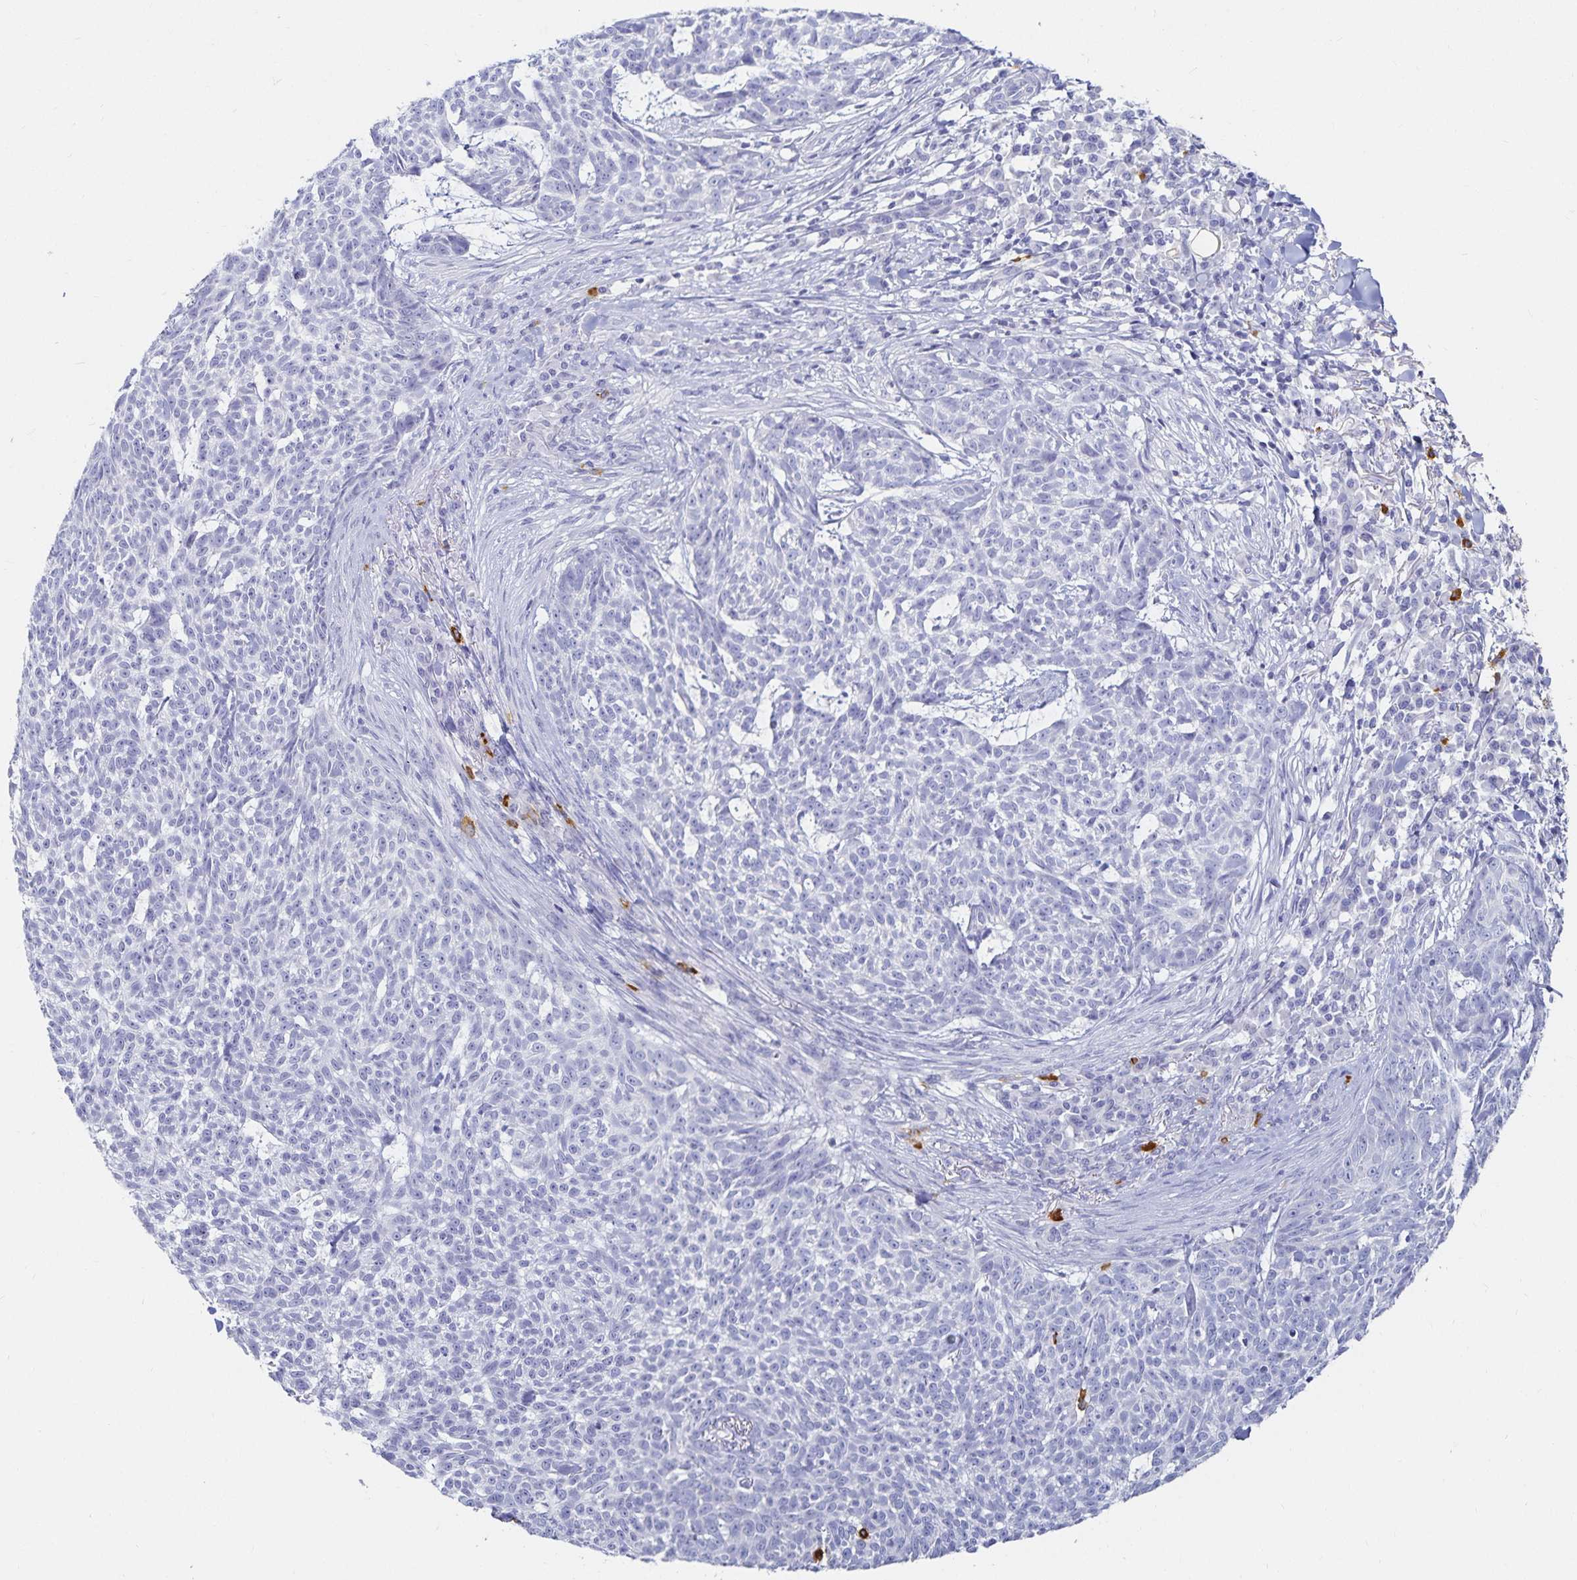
{"staining": {"intensity": "negative", "quantity": "none", "location": "none"}, "tissue": "skin cancer", "cell_type": "Tumor cells", "image_type": "cancer", "snomed": [{"axis": "morphology", "description": "Basal cell carcinoma"}, {"axis": "topography", "description": "Skin"}], "caption": "Immunohistochemistry (IHC) histopathology image of neoplastic tissue: skin cancer (basal cell carcinoma) stained with DAB (3,3'-diaminobenzidine) shows no significant protein positivity in tumor cells.", "gene": "TNIP1", "patient": {"sex": "female", "age": 93}}